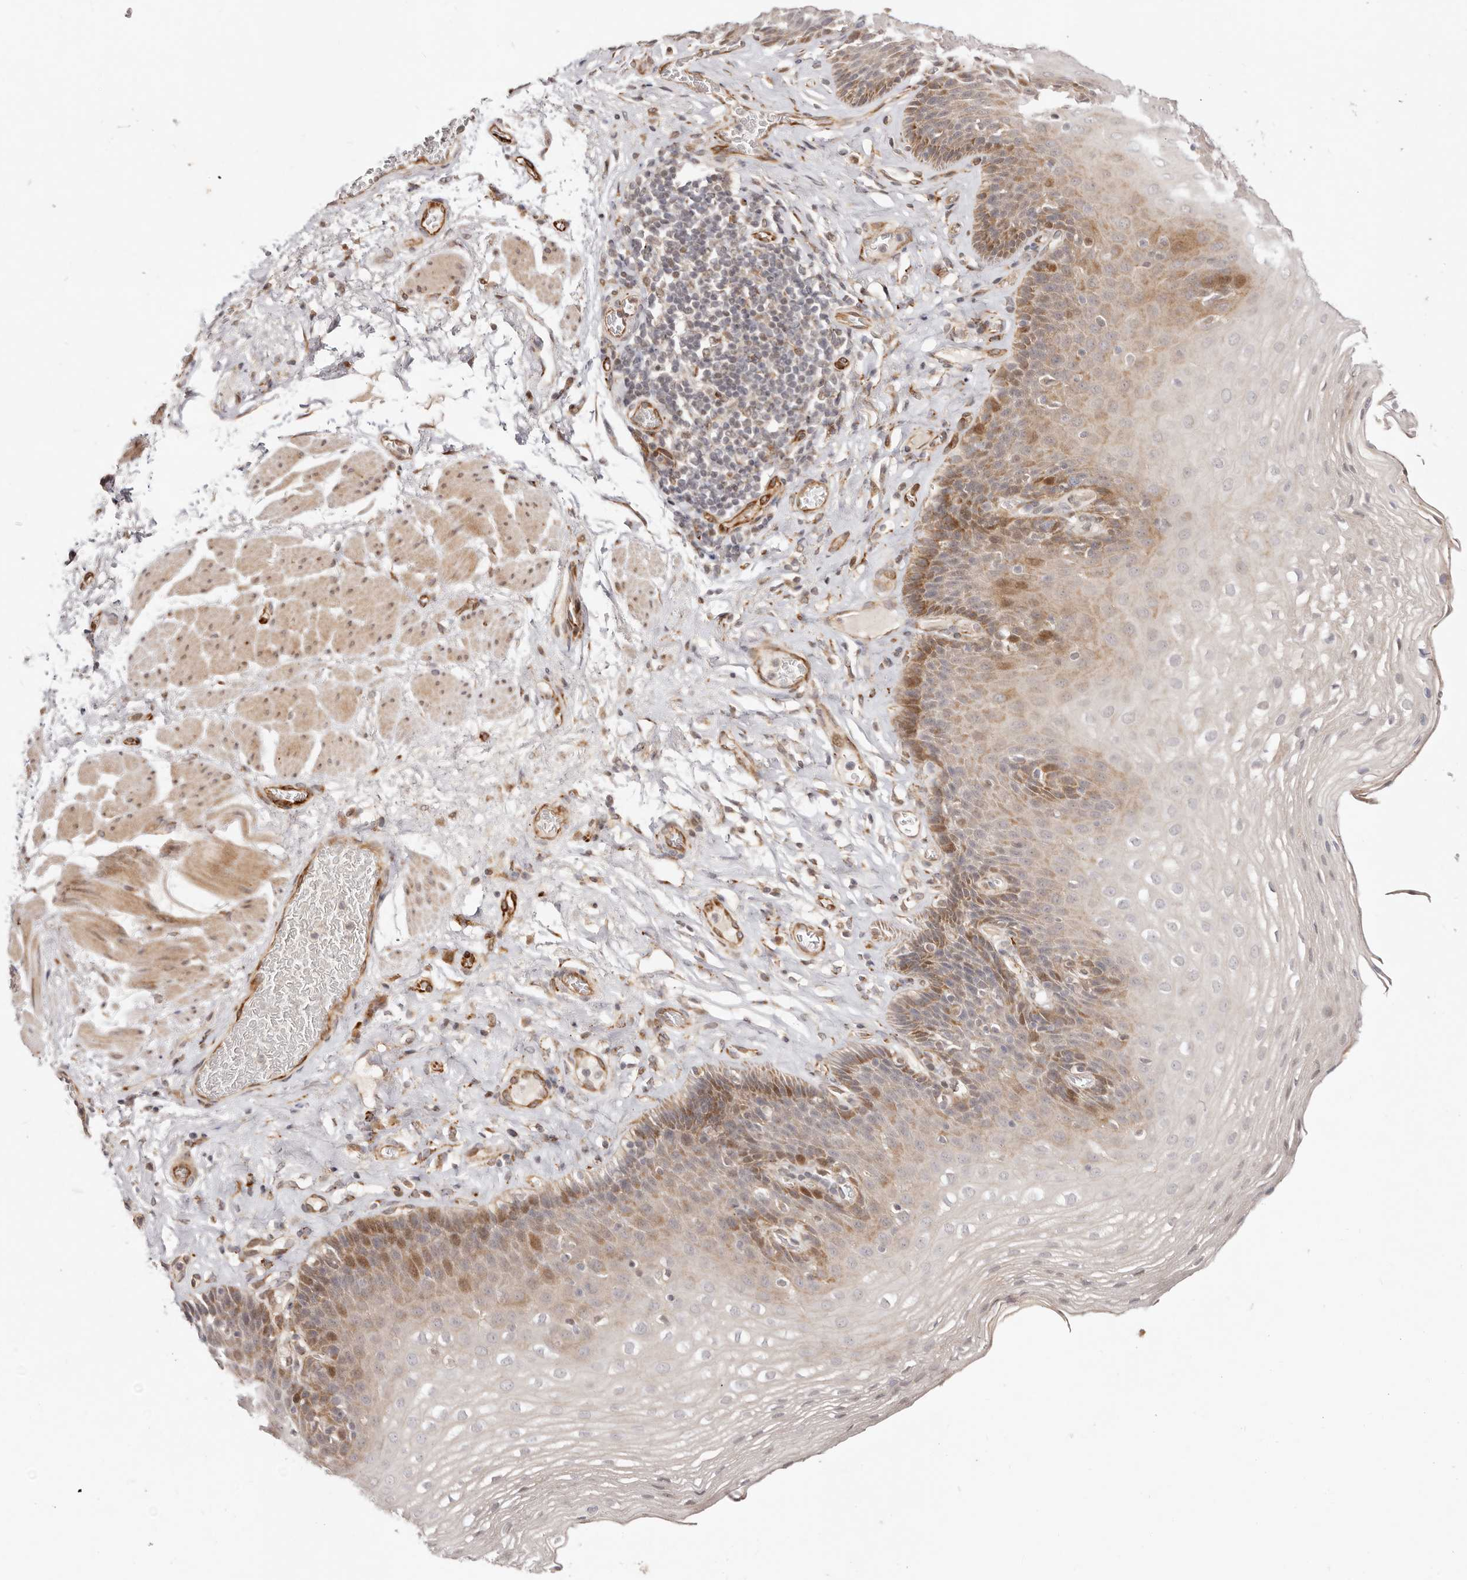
{"staining": {"intensity": "moderate", "quantity": "<25%", "location": "cytoplasmic/membranous,nuclear"}, "tissue": "esophagus", "cell_type": "Squamous epithelial cells", "image_type": "normal", "snomed": [{"axis": "morphology", "description": "Normal tissue, NOS"}, {"axis": "topography", "description": "Esophagus"}], "caption": "Immunohistochemical staining of benign esophagus displays moderate cytoplasmic/membranous,nuclear protein staining in approximately <25% of squamous epithelial cells.", "gene": "BCL2L15", "patient": {"sex": "female", "age": 66}}